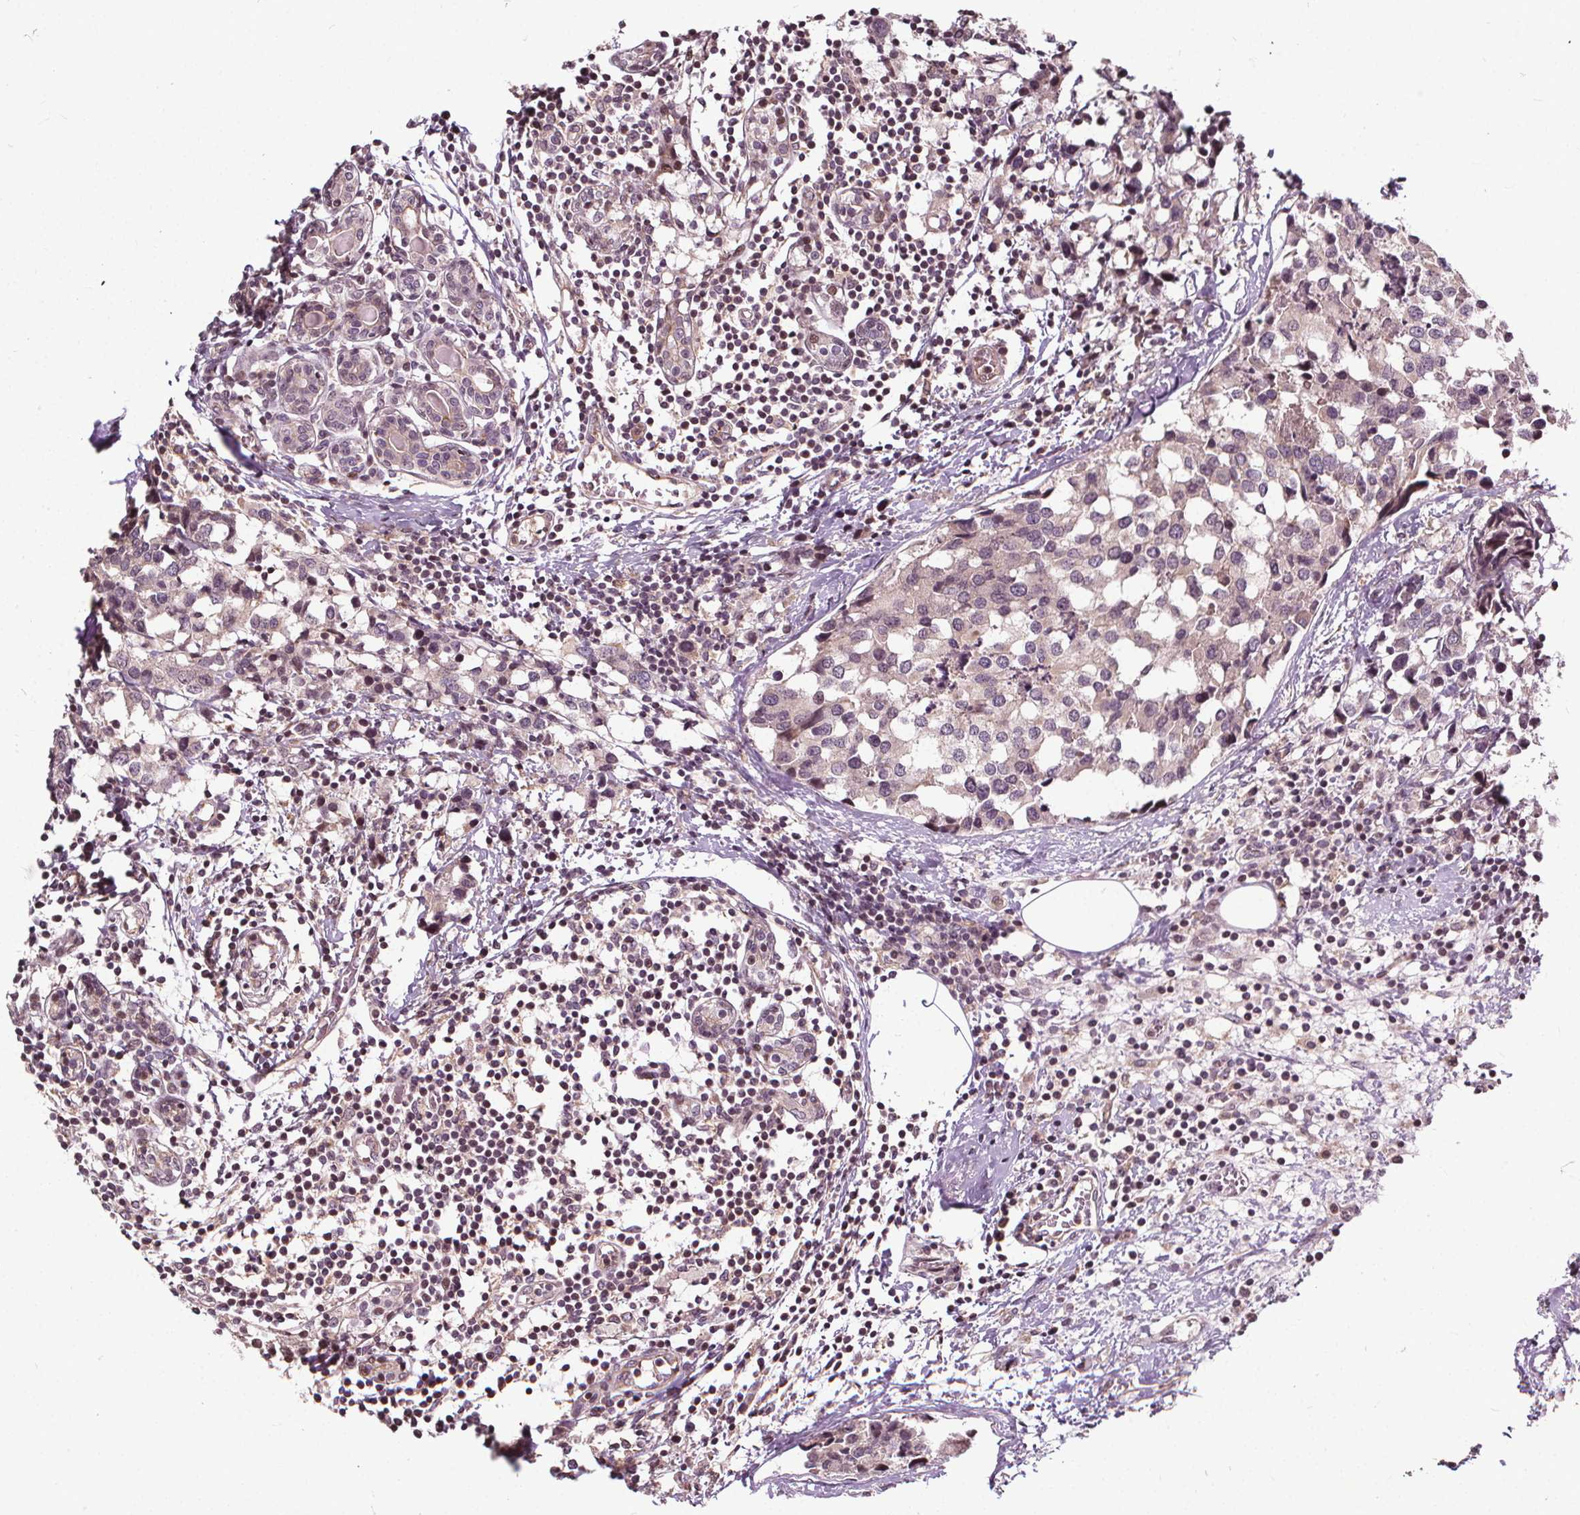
{"staining": {"intensity": "negative", "quantity": "none", "location": "none"}, "tissue": "breast cancer", "cell_type": "Tumor cells", "image_type": "cancer", "snomed": [{"axis": "morphology", "description": "Lobular carcinoma"}, {"axis": "topography", "description": "Breast"}], "caption": "DAB (3,3'-diaminobenzidine) immunohistochemical staining of breast lobular carcinoma demonstrates no significant positivity in tumor cells.", "gene": "INPP5E", "patient": {"sex": "female", "age": 59}}